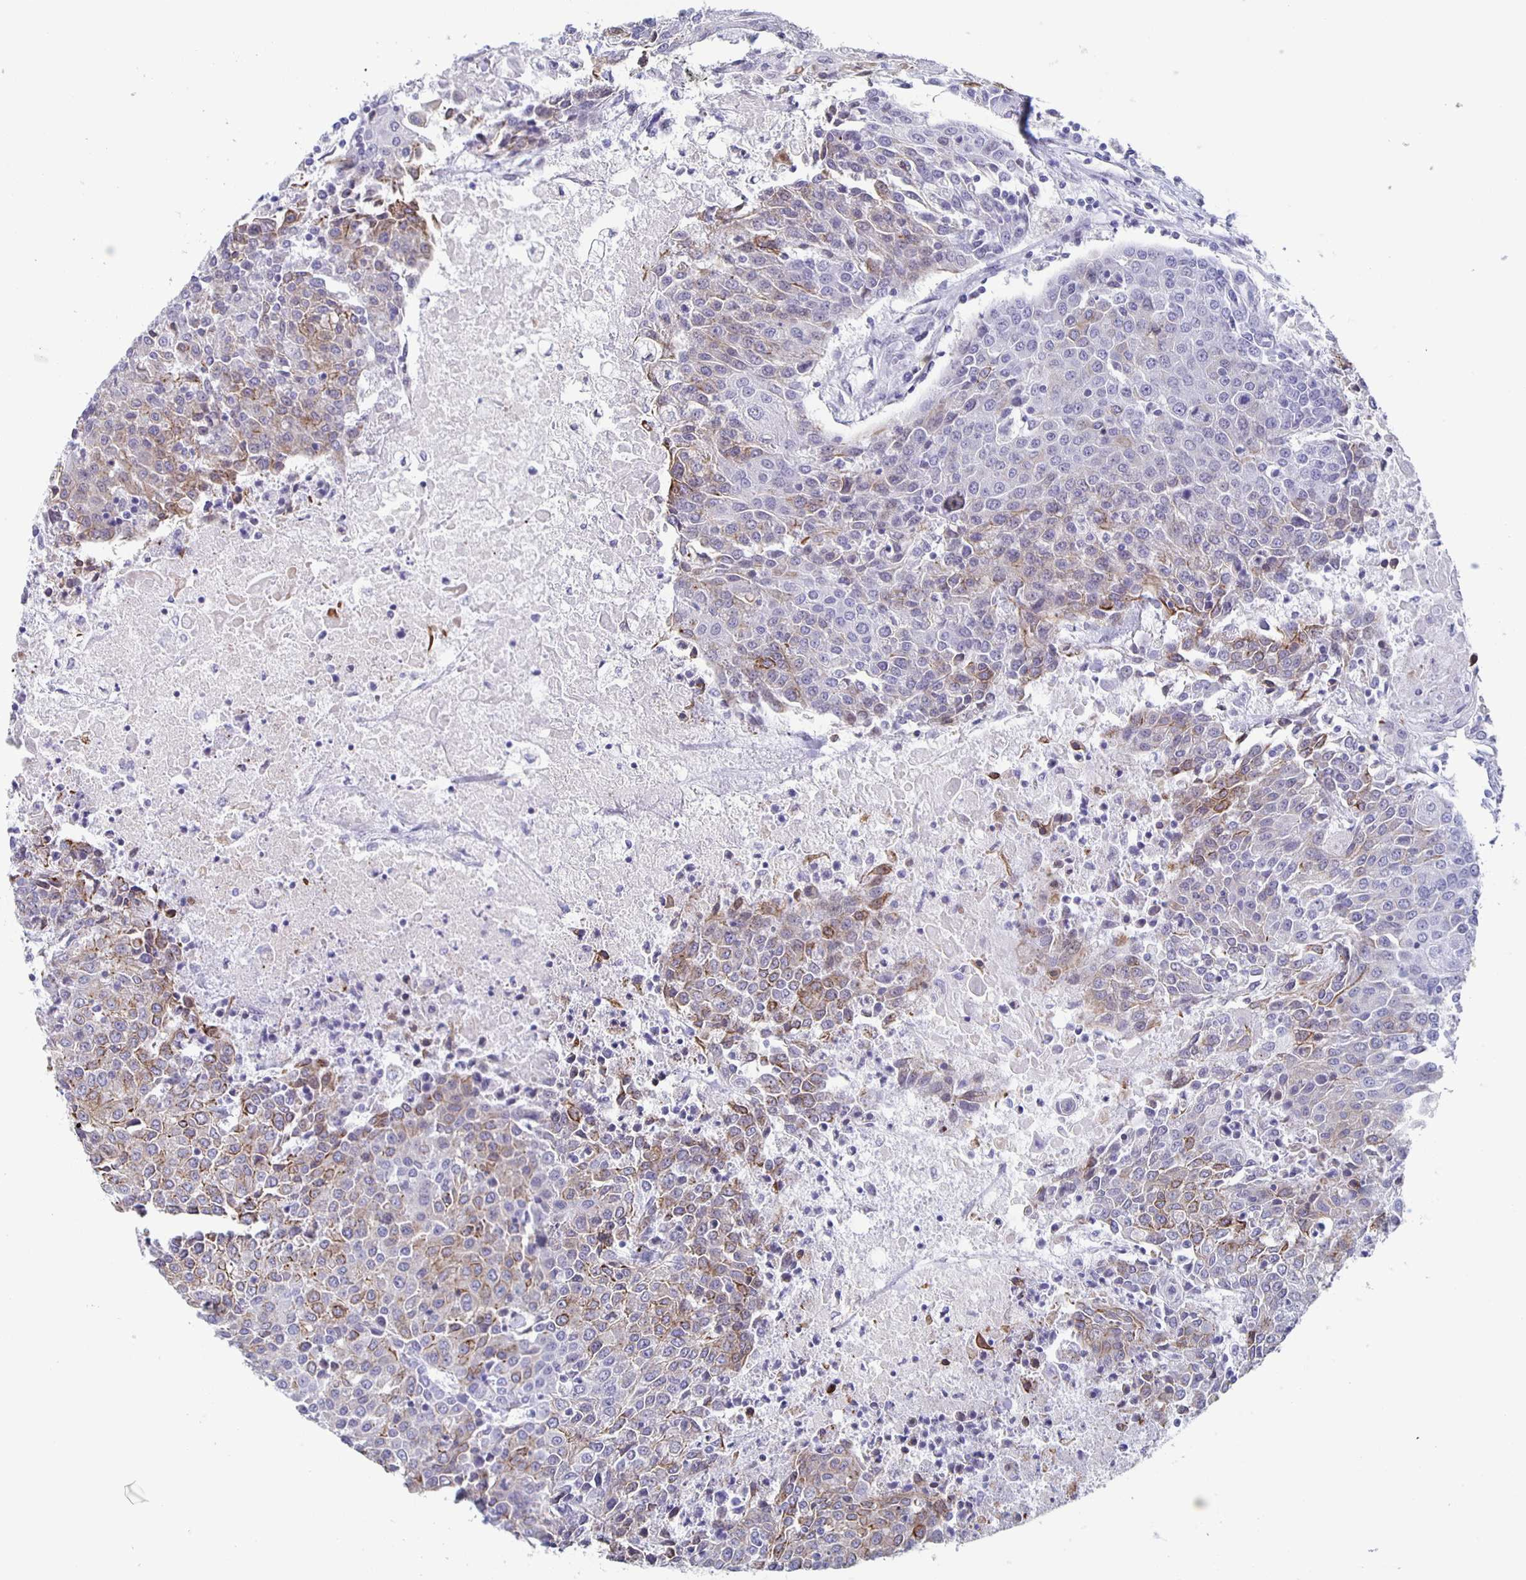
{"staining": {"intensity": "moderate", "quantity": "<25%", "location": "cytoplasmic/membranous"}, "tissue": "urothelial cancer", "cell_type": "Tumor cells", "image_type": "cancer", "snomed": [{"axis": "morphology", "description": "Urothelial carcinoma, High grade"}, {"axis": "topography", "description": "Urinary bladder"}], "caption": "Protein staining of urothelial cancer tissue demonstrates moderate cytoplasmic/membranous expression in about <25% of tumor cells.", "gene": "CCDC17", "patient": {"sex": "female", "age": 85}}